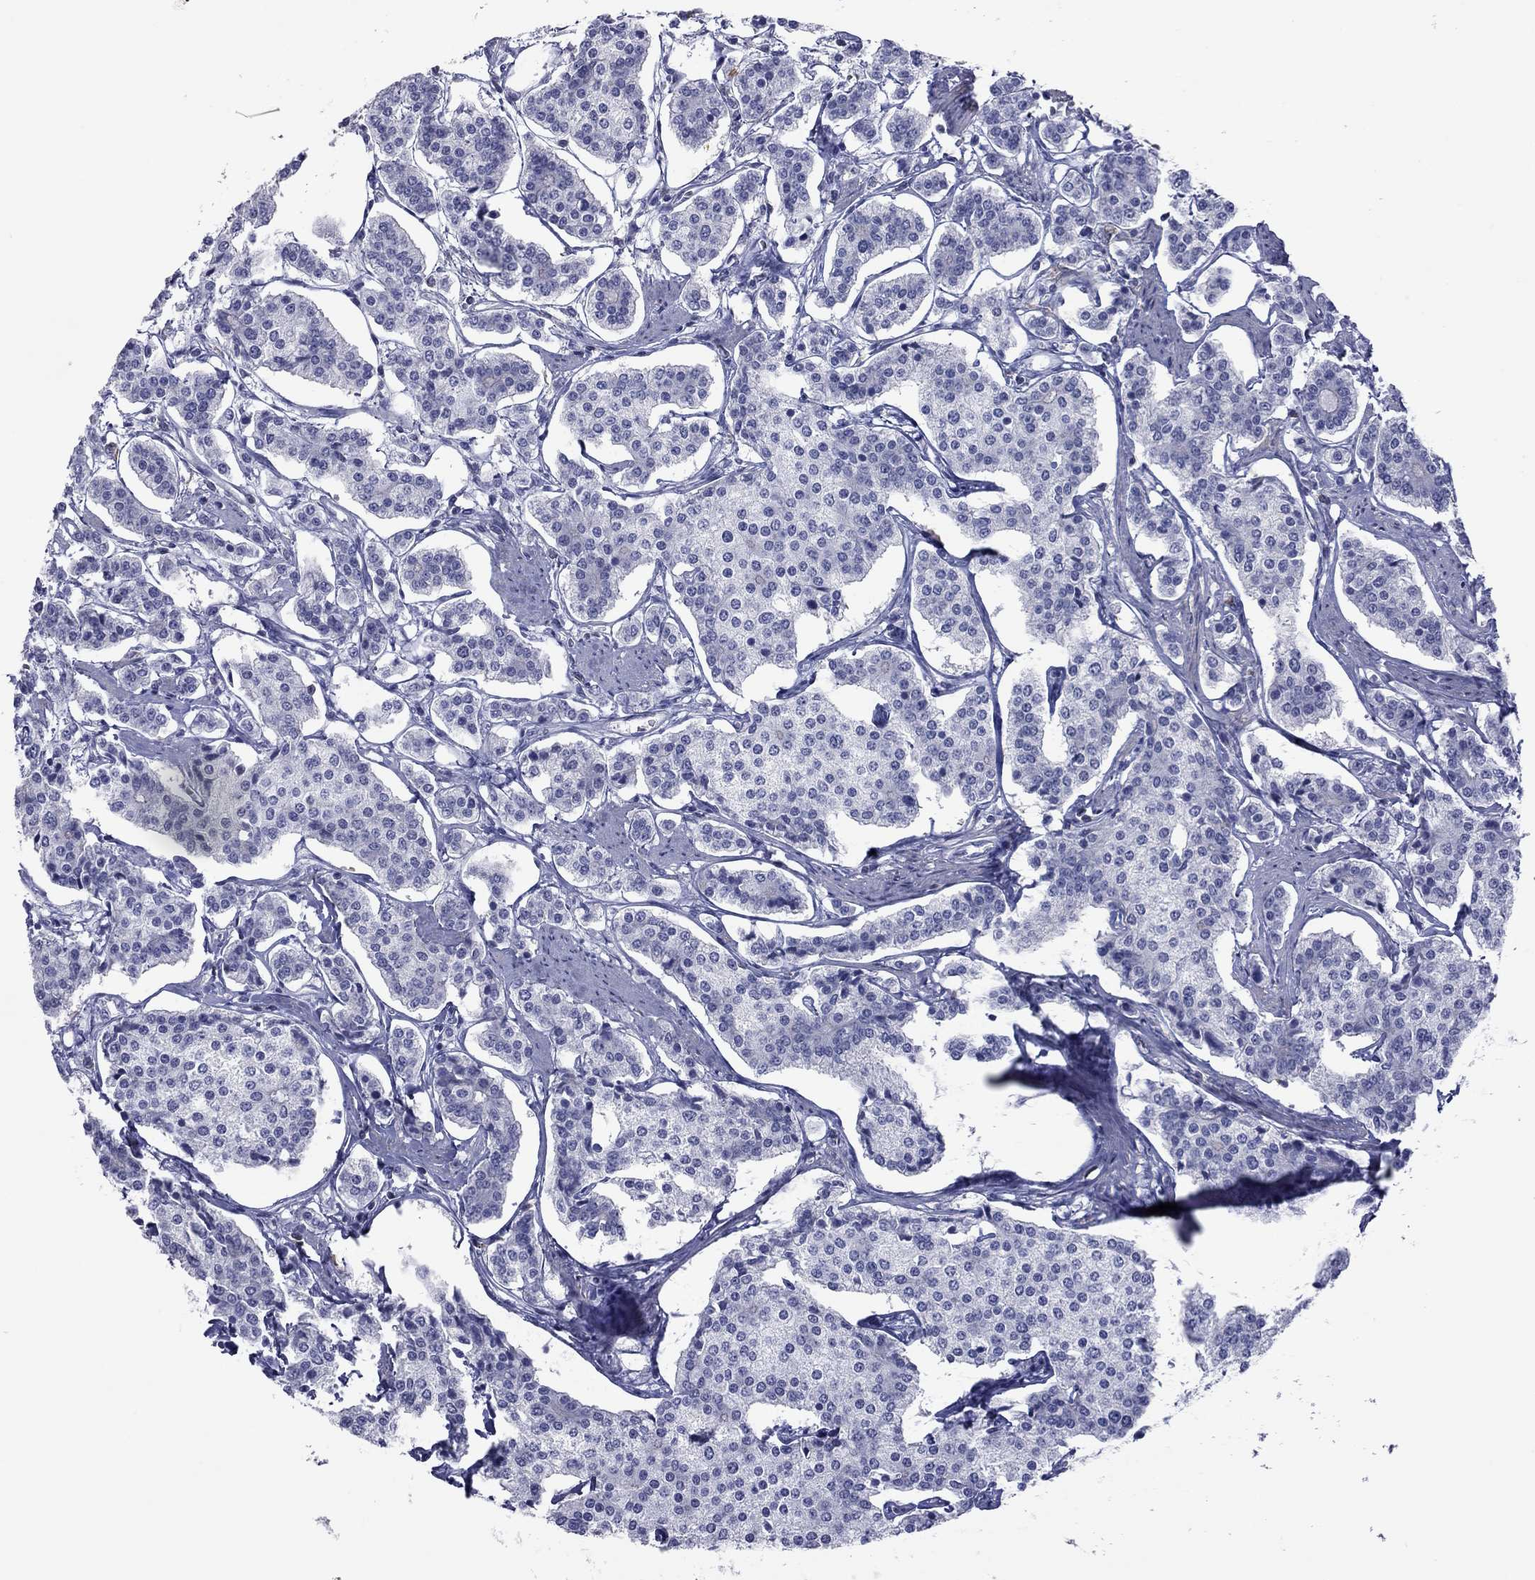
{"staining": {"intensity": "negative", "quantity": "none", "location": "none"}, "tissue": "carcinoid", "cell_type": "Tumor cells", "image_type": "cancer", "snomed": [{"axis": "morphology", "description": "Carcinoid, malignant, NOS"}, {"axis": "topography", "description": "Small intestine"}], "caption": "Carcinoid stained for a protein using immunohistochemistry exhibits no staining tumor cells.", "gene": "ACTL7B", "patient": {"sex": "female", "age": 65}}